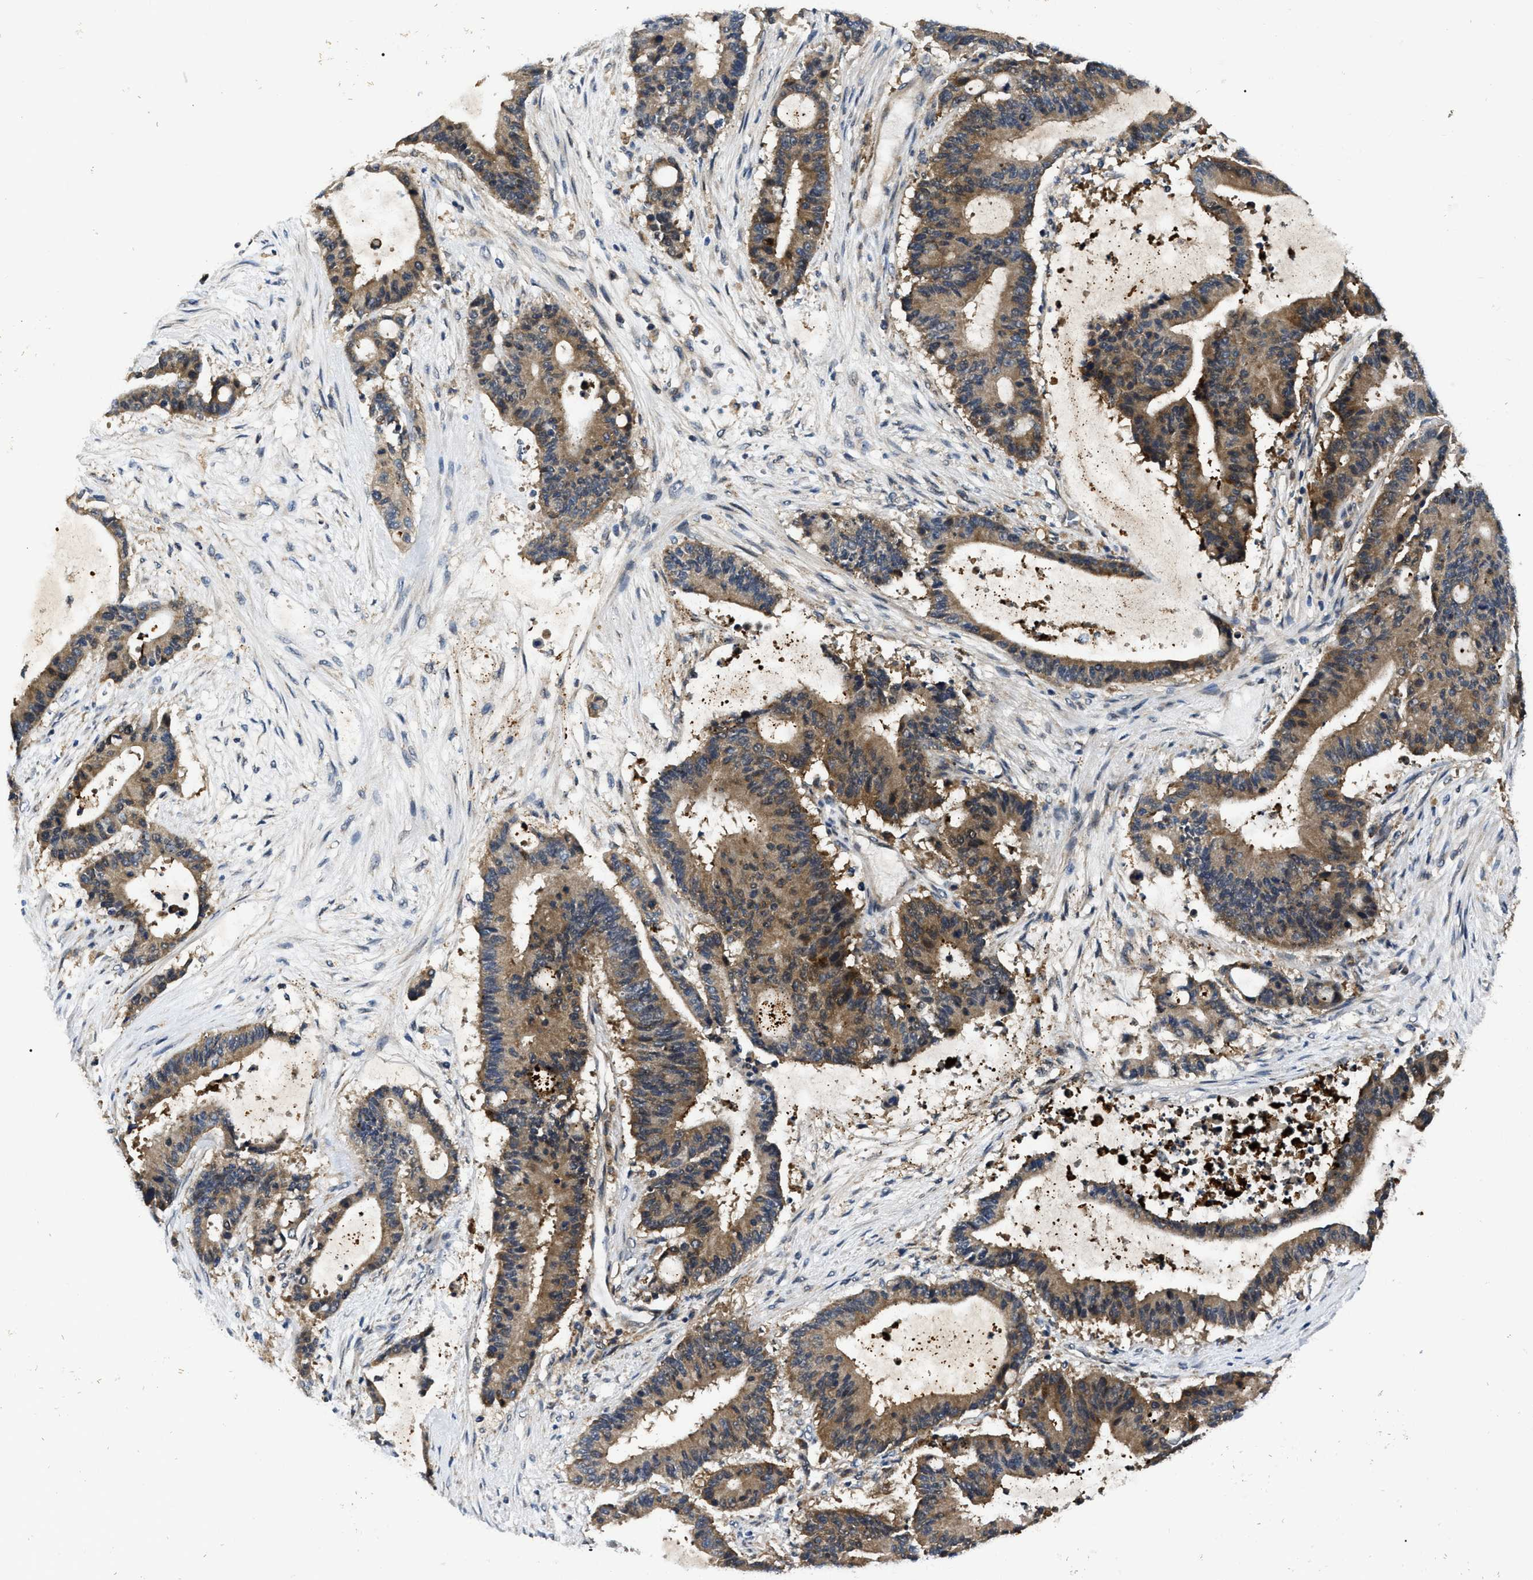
{"staining": {"intensity": "moderate", "quantity": ">75%", "location": "cytoplasmic/membranous"}, "tissue": "liver cancer", "cell_type": "Tumor cells", "image_type": "cancer", "snomed": [{"axis": "morphology", "description": "Normal tissue, NOS"}, {"axis": "morphology", "description": "Cholangiocarcinoma"}, {"axis": "topography", "description": "Liver"}, {"axis": "topography", "description": "Peripheral nerve tissue"}], "caption": "Protein staining of cholangiocarcinoma (liver) tissue demonstrates moderate cytoplasmic/membranous positivity in about >75% of tumor cells.", "gene": "GET4", "patient": {"sex": "female", "age": 73}}